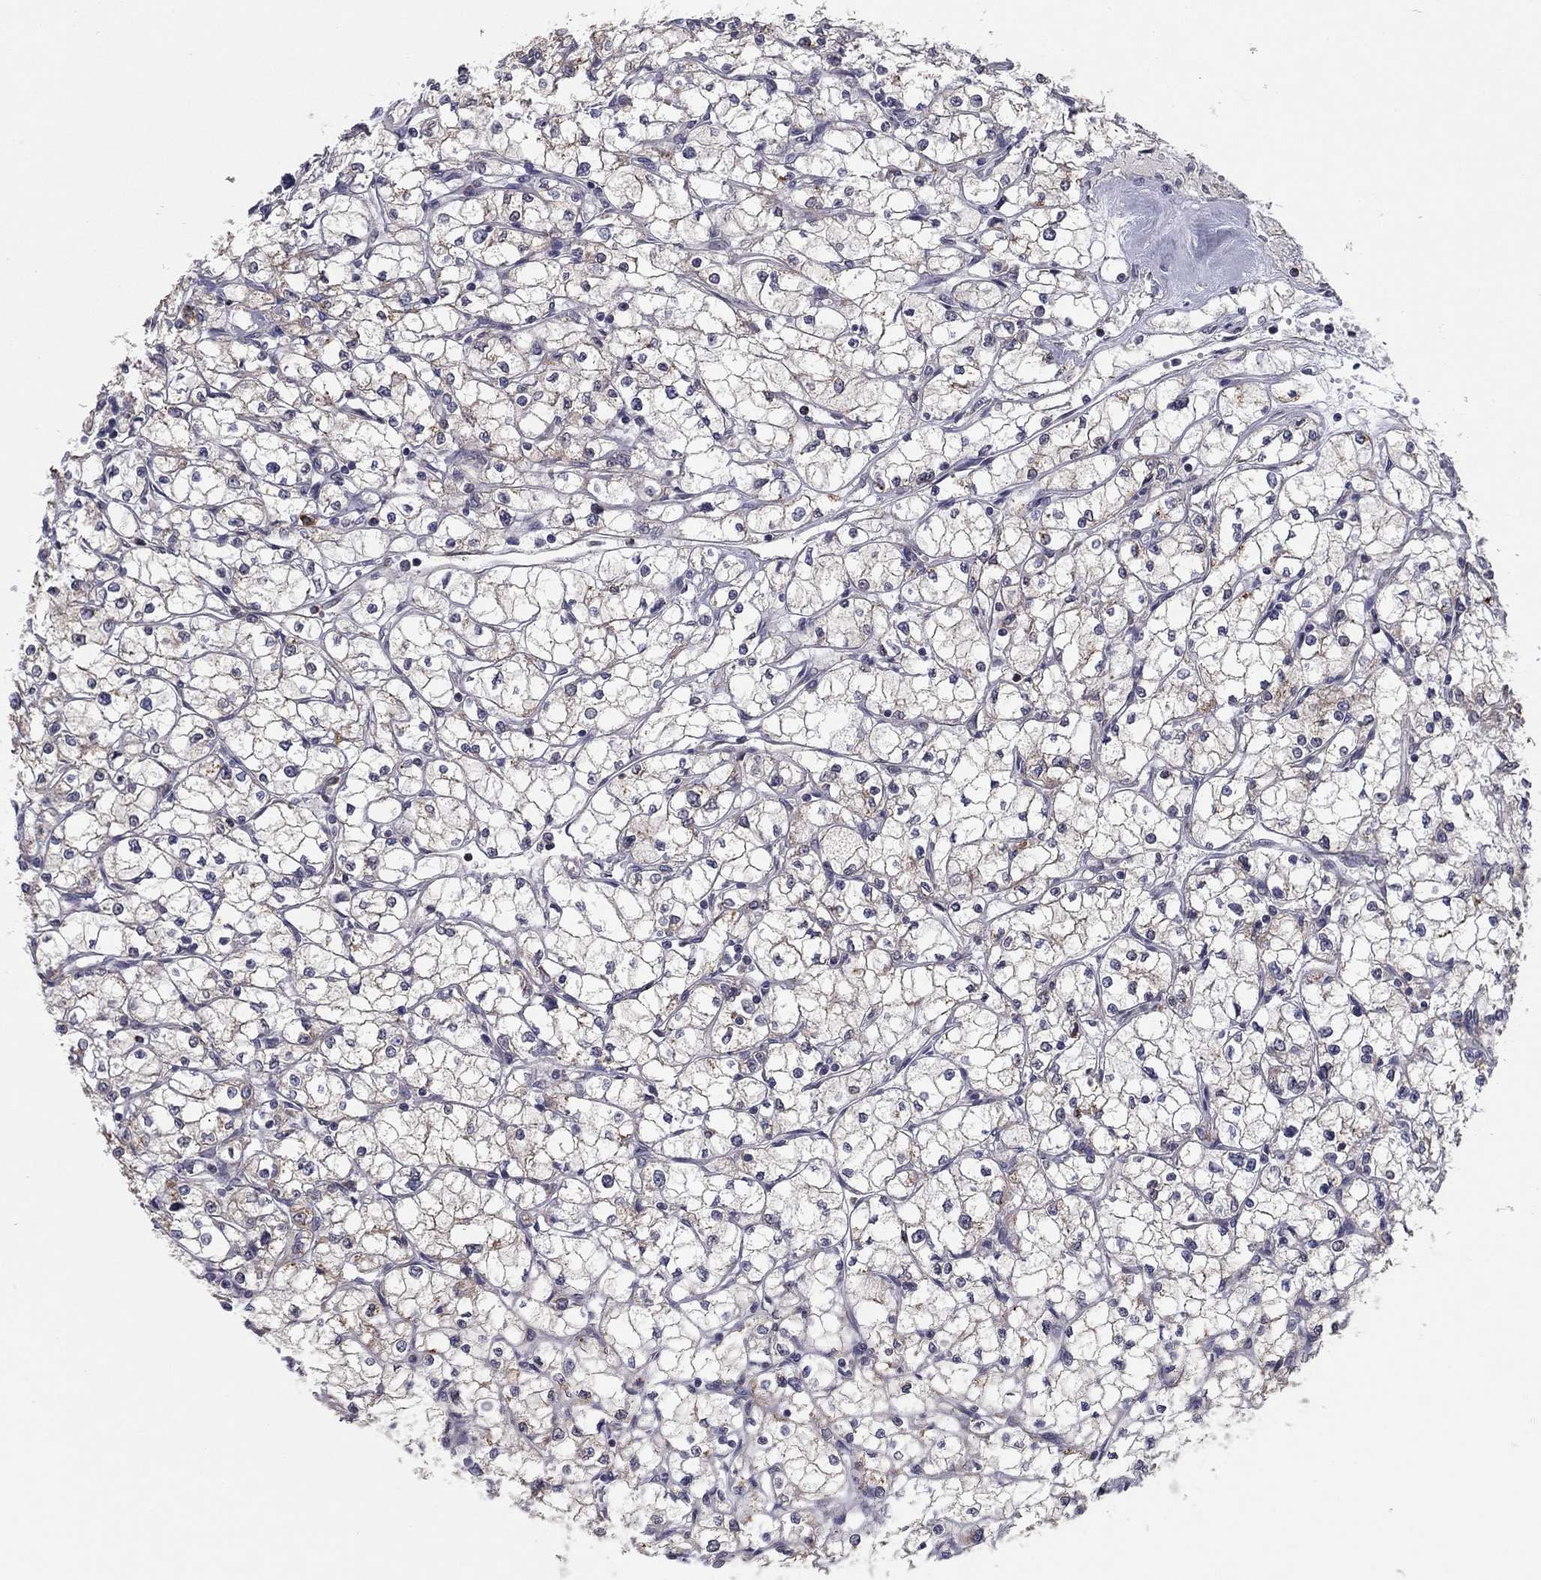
{"staining": {"intensity": "negative", "quantity": "none", "location": "none"}, "tissue": "renal cancer", "cell_type": "Tumor cells", "image_type": "cancer", "snomed": [{"axis": "morphology", "description": "Adenocarcinoma, NOS"}, {"axis": "topography", "description": "Kidney"}], "caption": "DAB immunohistochemical staining of renal cancer (adenocarcinoma) reveals no significant staining in tumor cells.", "gene": "YIF1A", "patient": {"sex": "male", "age": 67}}